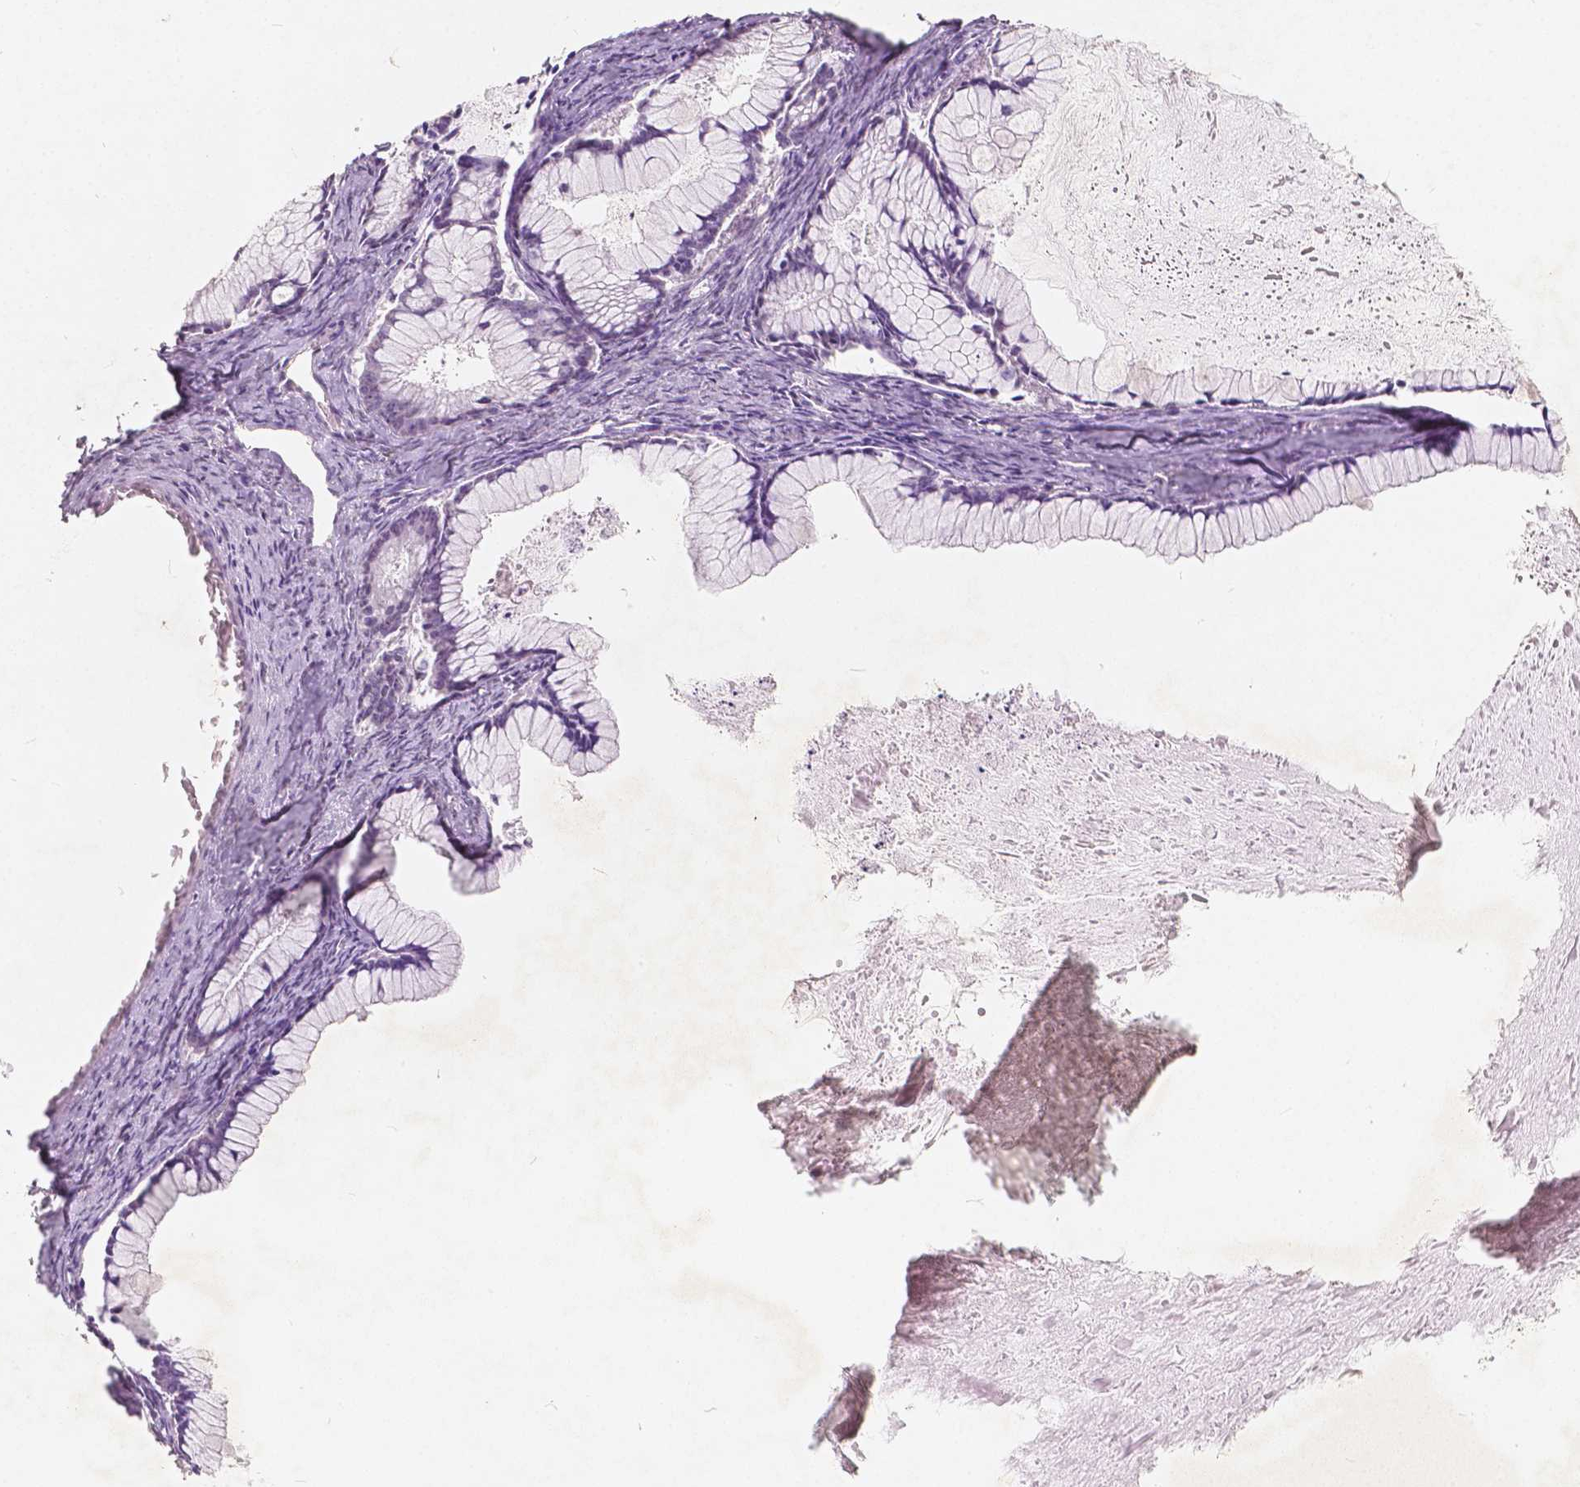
{"staining": {"intensity": "negative", "quantity": "none", "location": "none"}, "tissue": "ovarian cancer", "cell_type": "Tumor cells", "image_type": "cancer", "snomed": [{"axis": "morphology", "description": "Cystadenocarcinoma, mucinous, NOS"}, {"axis": "topography", "description": "Ovary"}], "caption": "Photomicrograph shows no significant protein expression in tumor cells of ovarian mucinous cystadenocarcinoma. (DAB (3,3'-diaminobenzidine) immunohistochemistry, high magnification).", "gene": "SOX15", "patient": {"sex": "female", "age": 41}}